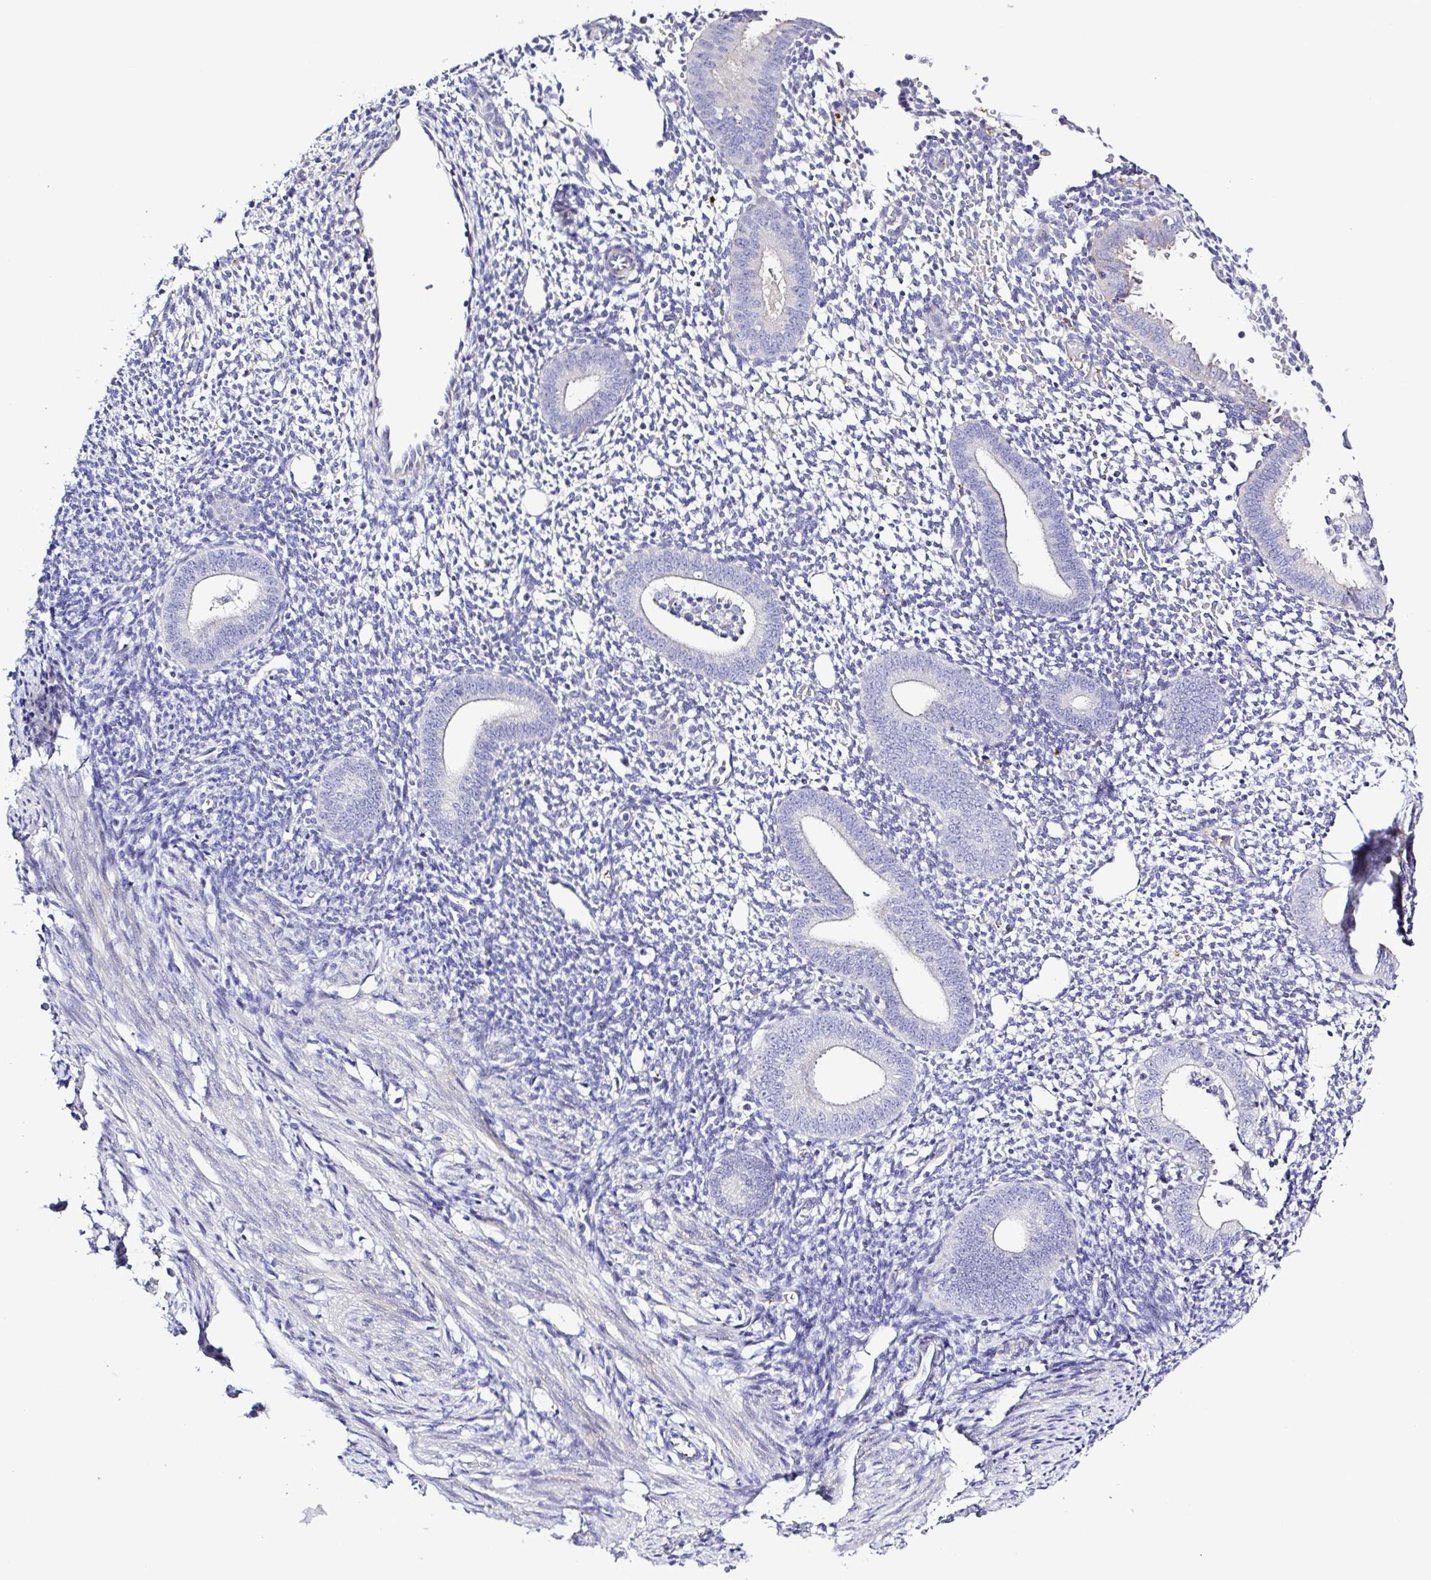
{"staining": {"intensity": "negative", "quantity": "none", "location": "none"}, "tissue": "endometrium", "cell_type": "Cells in endometrial stroma", "image_type": "normal", "snomed": [{"axis": "morphology", "description": "Normal tissue, NOS"}, {"axis": "topography", "description": "Endometrium"}], "caption": "Unremarkable endometrium was stained to show a protein in brown. There is no significant staining in cells in endometrial stroma.", "gene": "GABBR2", "patient": {"sex": "female", "age": 40}}